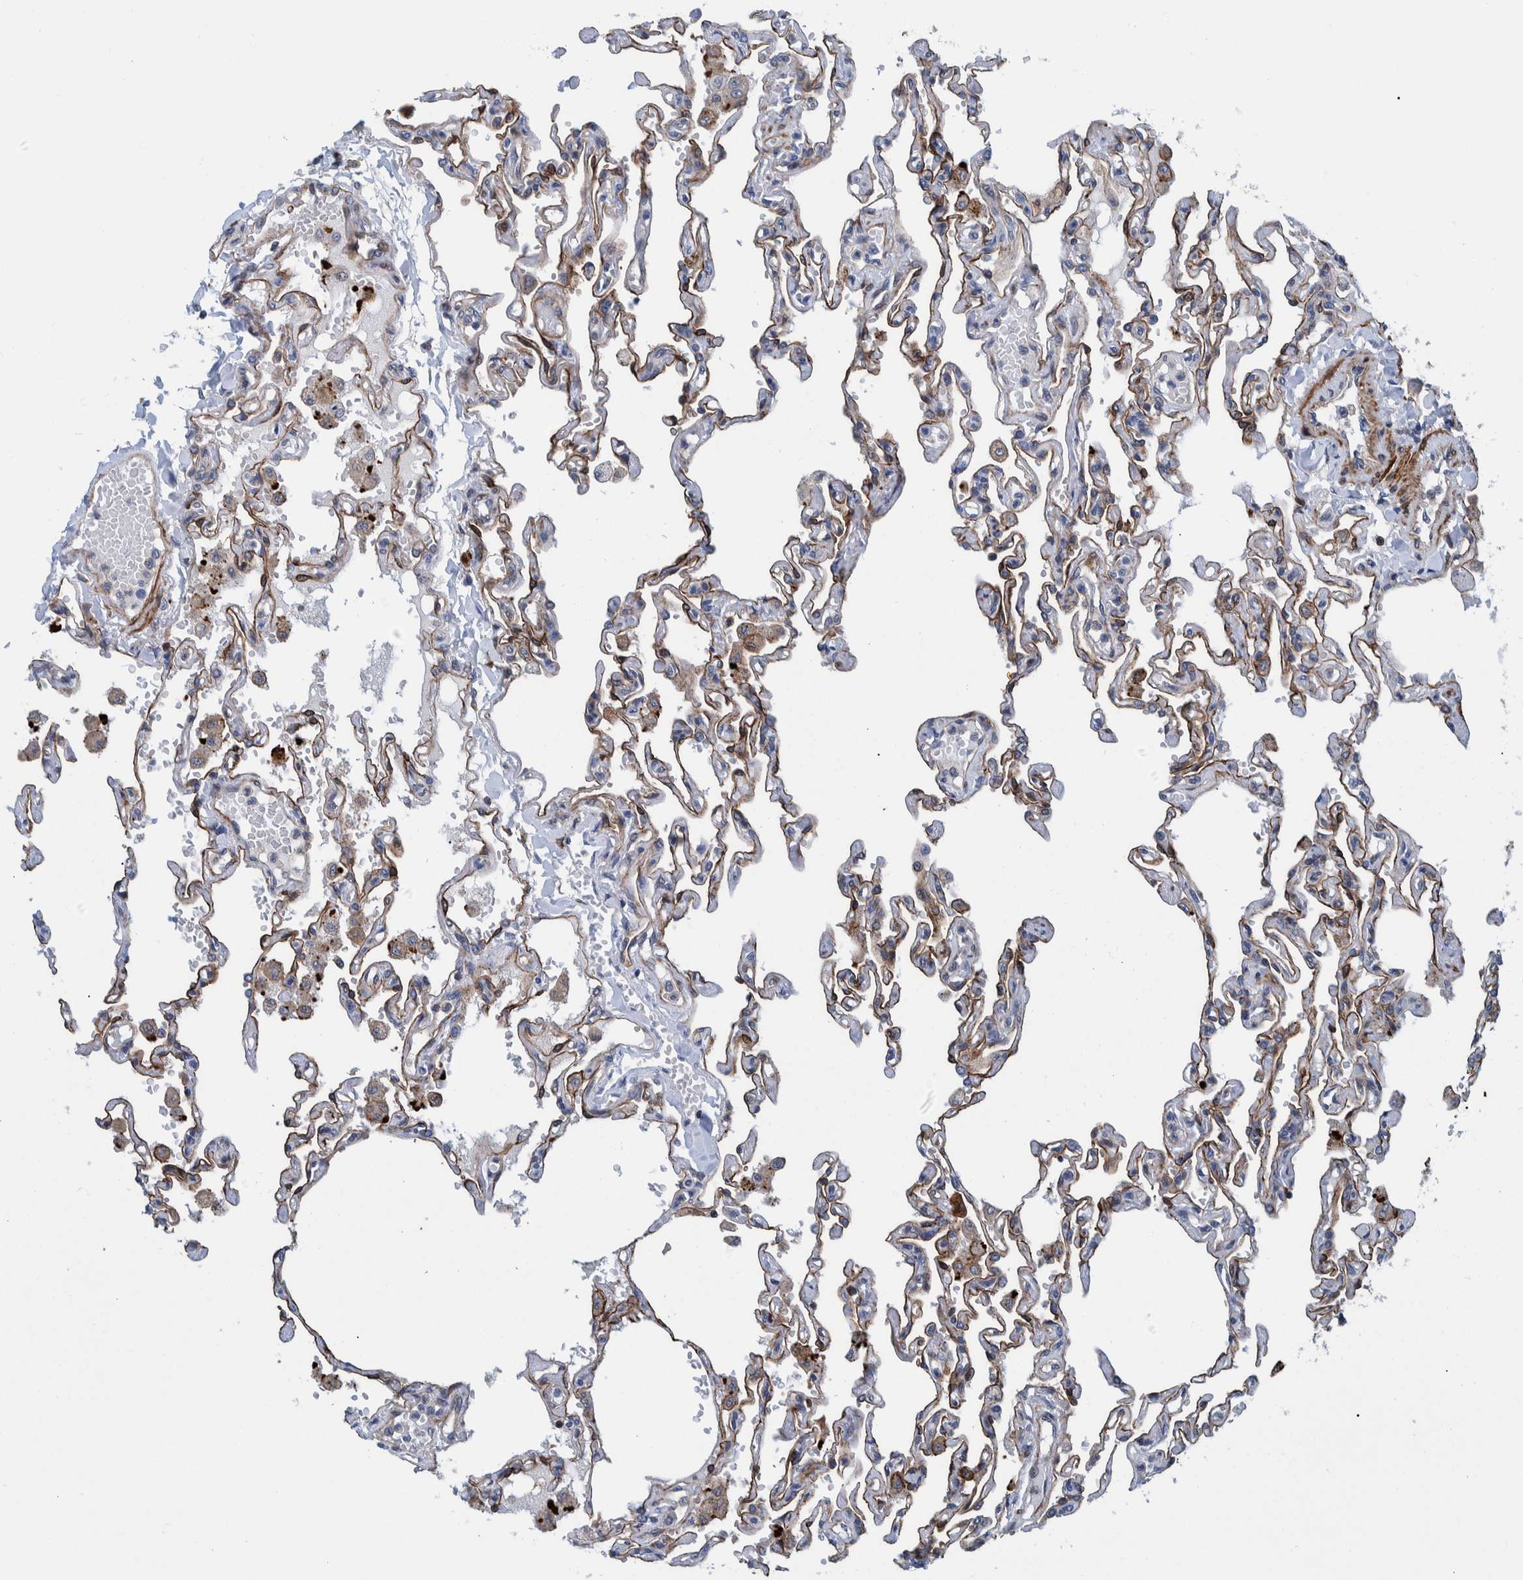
{"staining": {"intensity": "moderate", "quantity": "25%-75%", "location": "cytoplasmic/membranous"}, "tissue": "lung", "cell_type": "Alveolar cells", "image_type": "normal", "snomed": [{"axis": "morphology", "description": "Normal tissue, NOS"}, {"axis": "topography", "description": "Lung"}], "caption": "Protein staining shows moderate cytoplasmic/membranous expression in approximately 25%-75% of alveolar cells in benign lung.", "gene": "MKS1", "patient": {"sex": "male", "age": 21}}